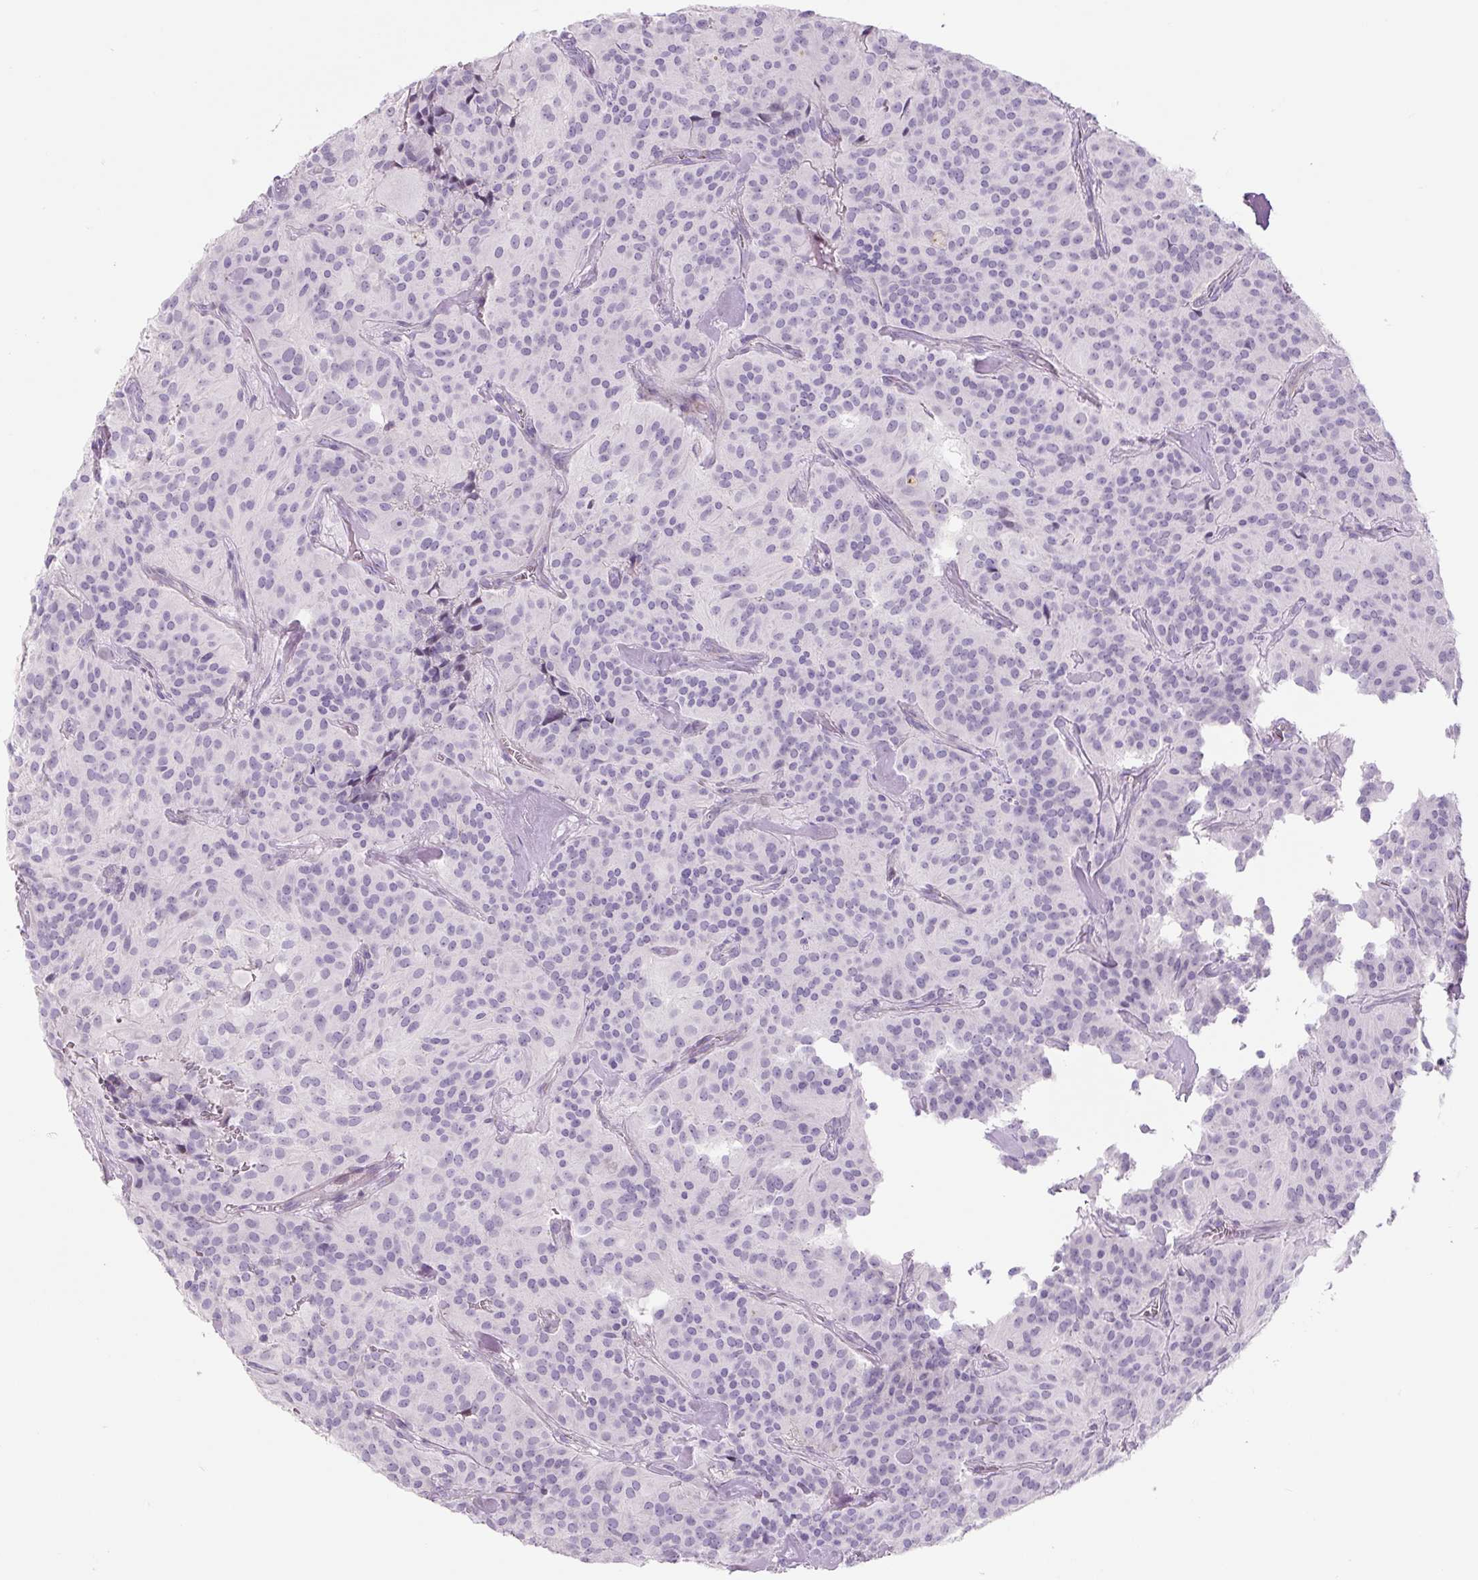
{"staining": {"intensity": "negative", "quantity": "none", "location": "none"}, "tissue": "glioma", "cell_type": "Tumor cells", "image_type": "cancer", "snomed": [{"axis": "morphology", "description": "Glioma, malignant, Low grade"}, {"axis": "topography", "description": "Brain"}], "caption": "The immunohistochemistry (IHC) photomicrograph has no significant positivity in tumor cells of glioma tissue. (Stains: DAB (3,3'-diaminobenzidine) immunohistochemistry with hematoxylin counter stain, Microscopy: brightfield microscopy at high magnification).", "gene": "PRM1", "patient": {"sex": "male", "age": 42}}